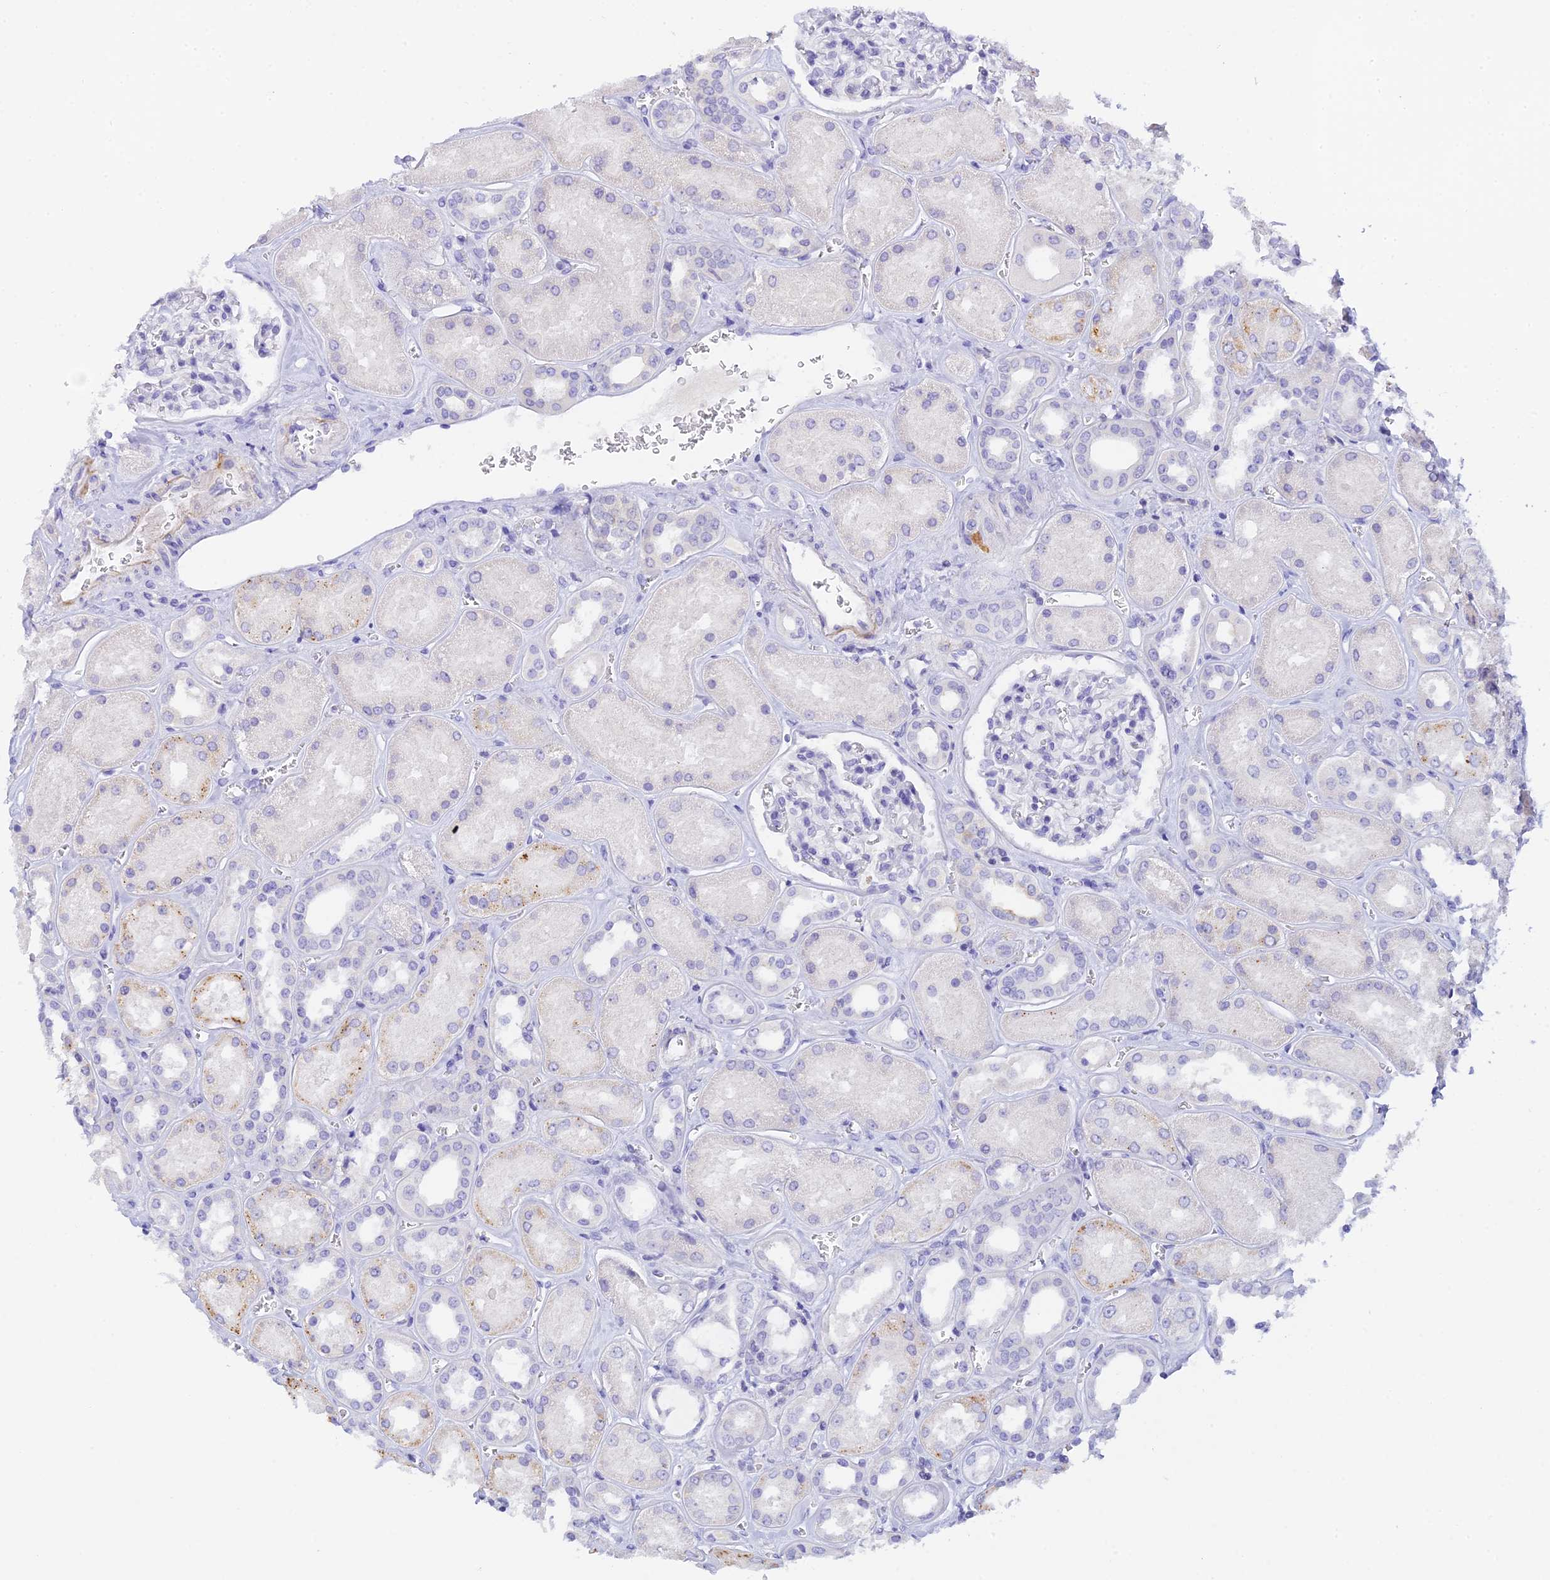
{"staining": {"intensity": "negative", "quantity": "none", "location": "none"}, "tissue": "kidney", "cell_type": "Cells in glomeruli", "image_type": "normal", "snomed": [{"axis": "morphology", "description": "Normal tissue, NOS"}, {"axis": "morphology", "description": "Adenocarcinoma, NOS"}, {"axis": "topography", "description": "Kidney"}], "caption": "Immunohistochemical staining of normal kidney demonstrates no significant positivity in cells in glomeruli. Brightfield microscopy of IHC stained with DAB (brown) and hematoxylin (blue), captured at high magnification.", "gene": "C12orf29", "patient": {"sex": "female", "age": 68}}